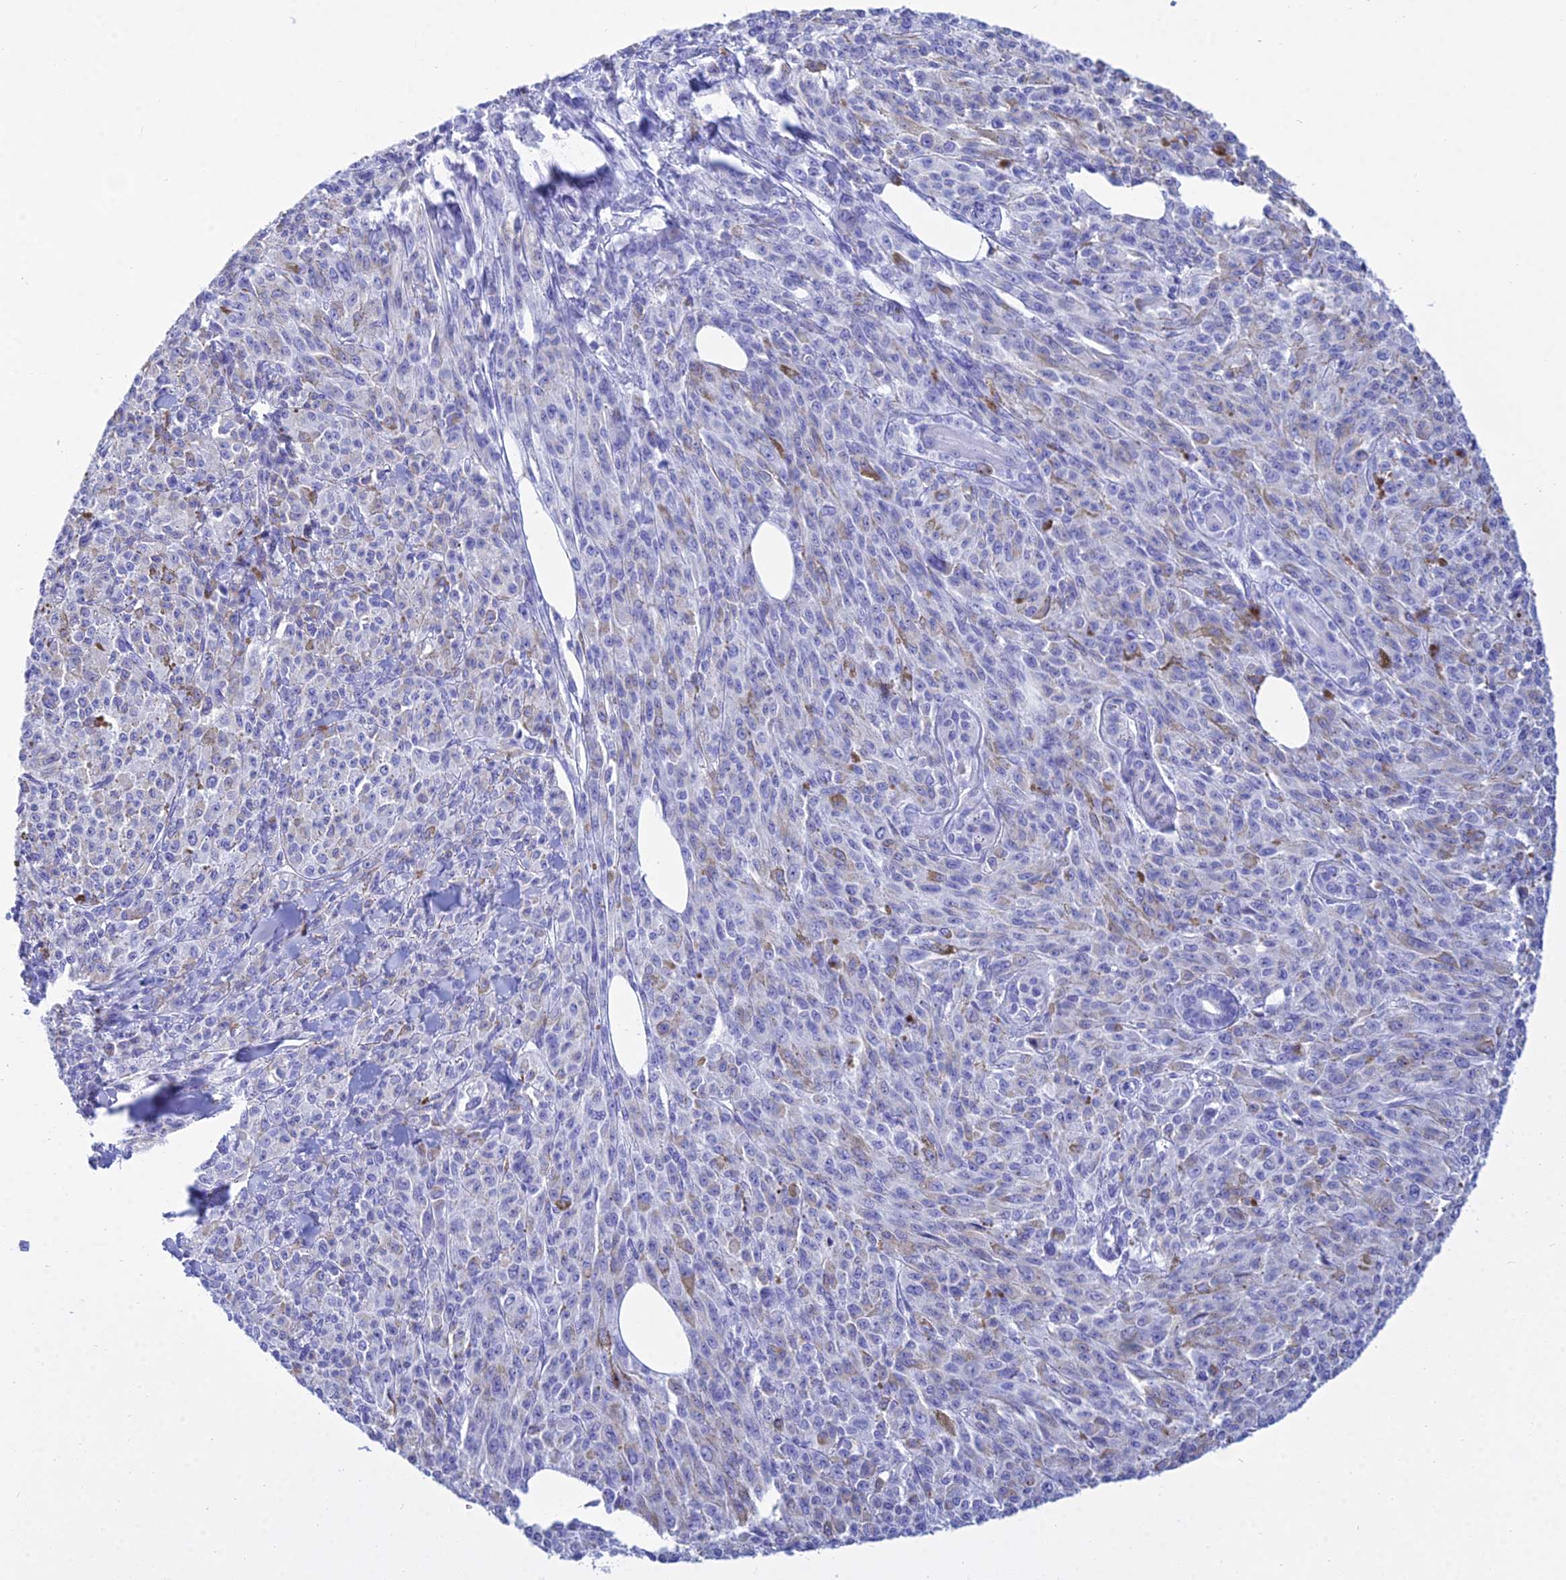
{"staining": {"intensity": "moderate", "quantity": "<25%", "location": "cytoplasmic/membranous"}, "tissue": "melanoma", "cell_type": "Tumor cells", "image_type": "cancer", "snomed": [{"axis": "morphology", "description": "Malignant melanoma, NOS"}, {"axis": "topography", "description": "Skin"}], "caption": "Immunohistochemical staining of malignant melanoma displays low levels of moderate cytoplasmic/membranous expression in approximately <25% of tumor cells.", "gene": "PATE4", "patient": {"sex": "female", "age": 52}}